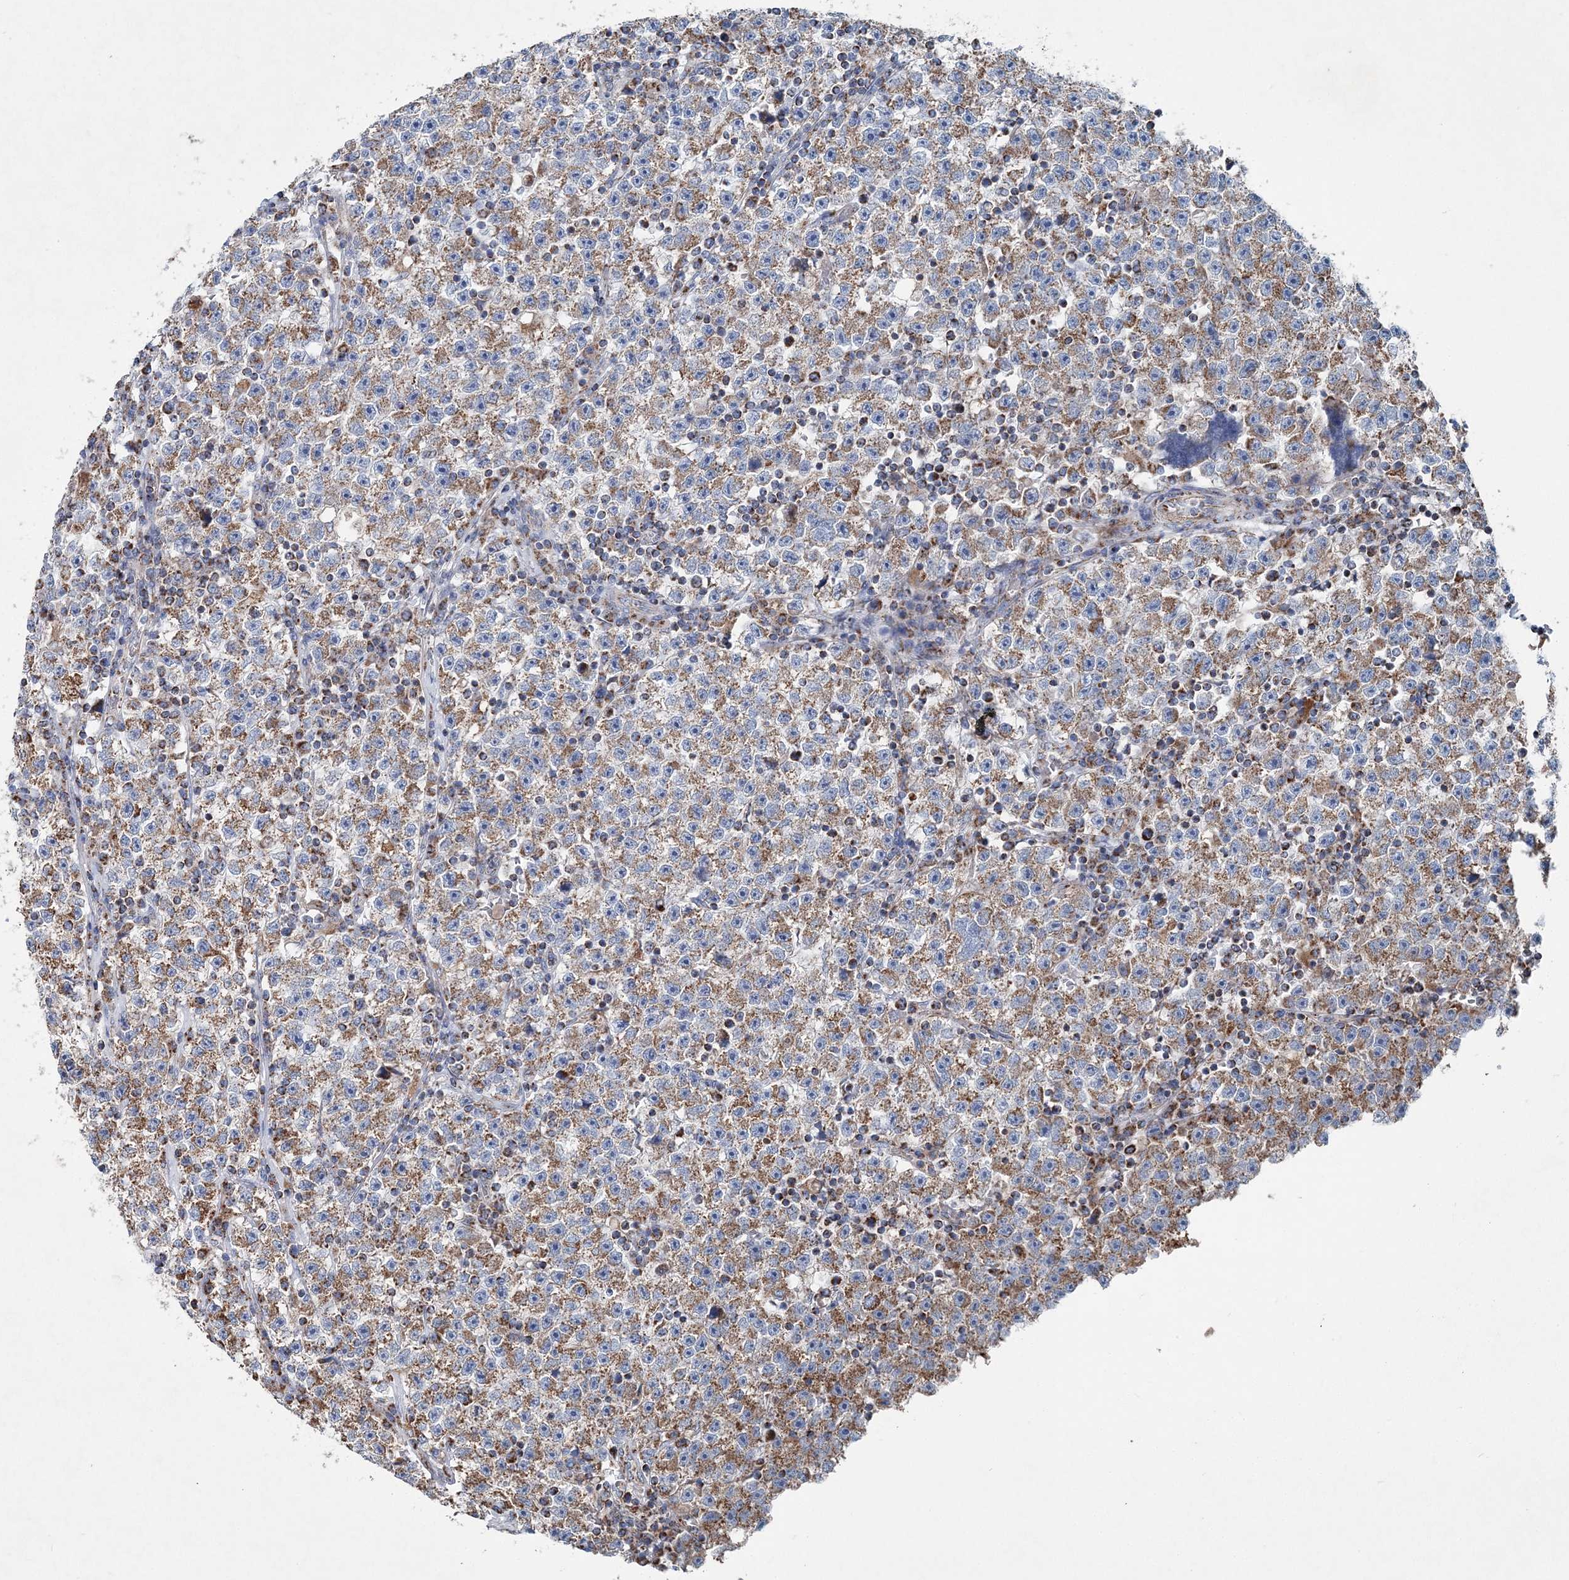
{"staining": {"intensity": "moderate", "quantity": ">75%", "location": "cytoplasmic/membranous"}, "tissue": "testis cancer", "cell_type": "Tumor cells", "image_type": "cancer", "snomed": [{"axis": "morphology", "description": "Seminoma, NOS"}, {"axis": "topography", "description": "Testis"}], "caption": "A photomicrograph of human seminoma (testis) stained for a protein shows moderate cytoplasmic/membranous brown staining in tumor cells.", "gene": "SPAG16", "patient": {"sex": "male", "age": 22}}